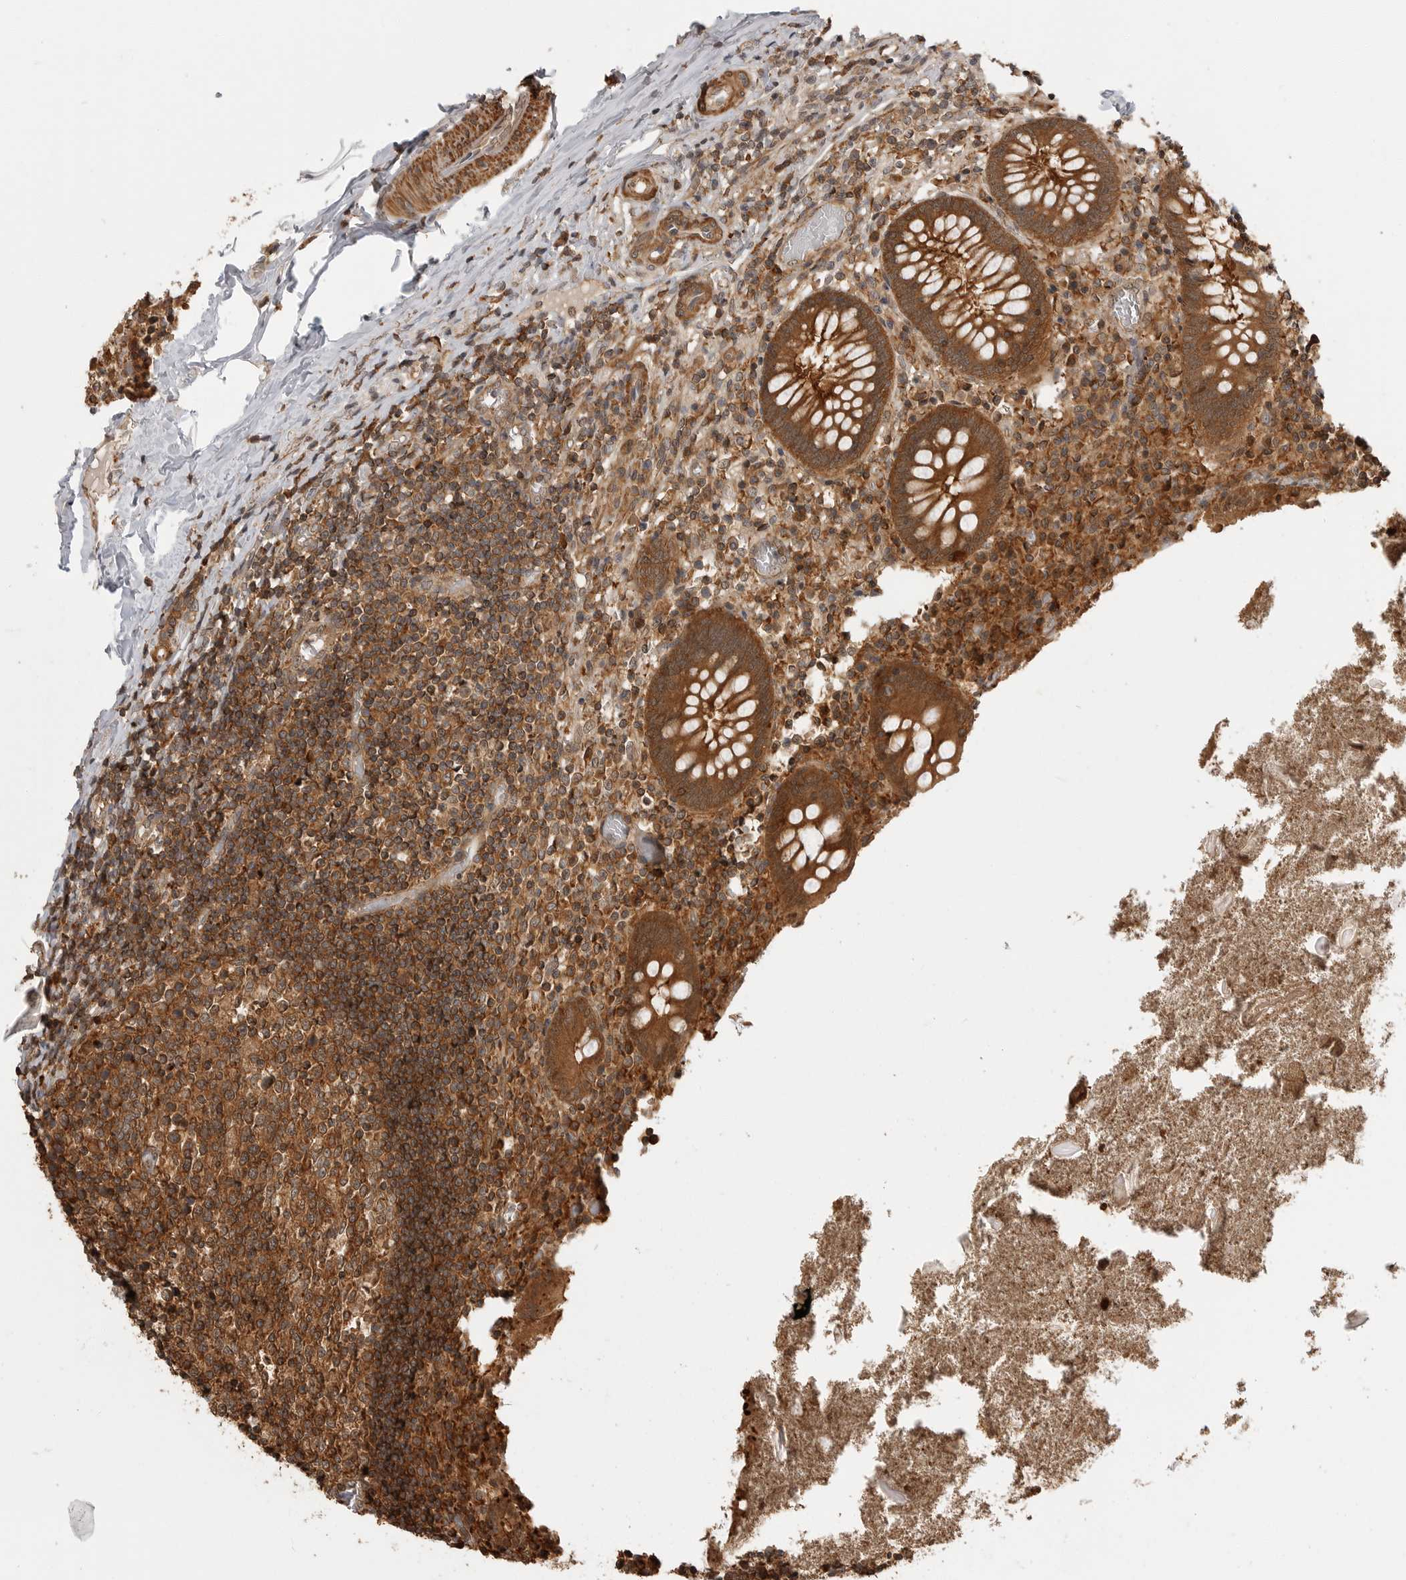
{"staining": {"intensity": "strong", "quantity": ">75%", "location": "cytoplasmic/membranous"}, "tissue": "appendix", "cell_type": "Glandular cells", "image_type": "normal", "snomed": [{"axis": "morphology", "description": "Normal tissue, NOS"}, {"axis": "topography", "description": "Appendix"}], "caption": "The photomicrograph shows staining of benign appendix, revealing strong cytoplasmic/membranous protein staining (brown color) within glandular cells.", "gene": "ERN1", "patient": {"sex": "female", "age": 17}}